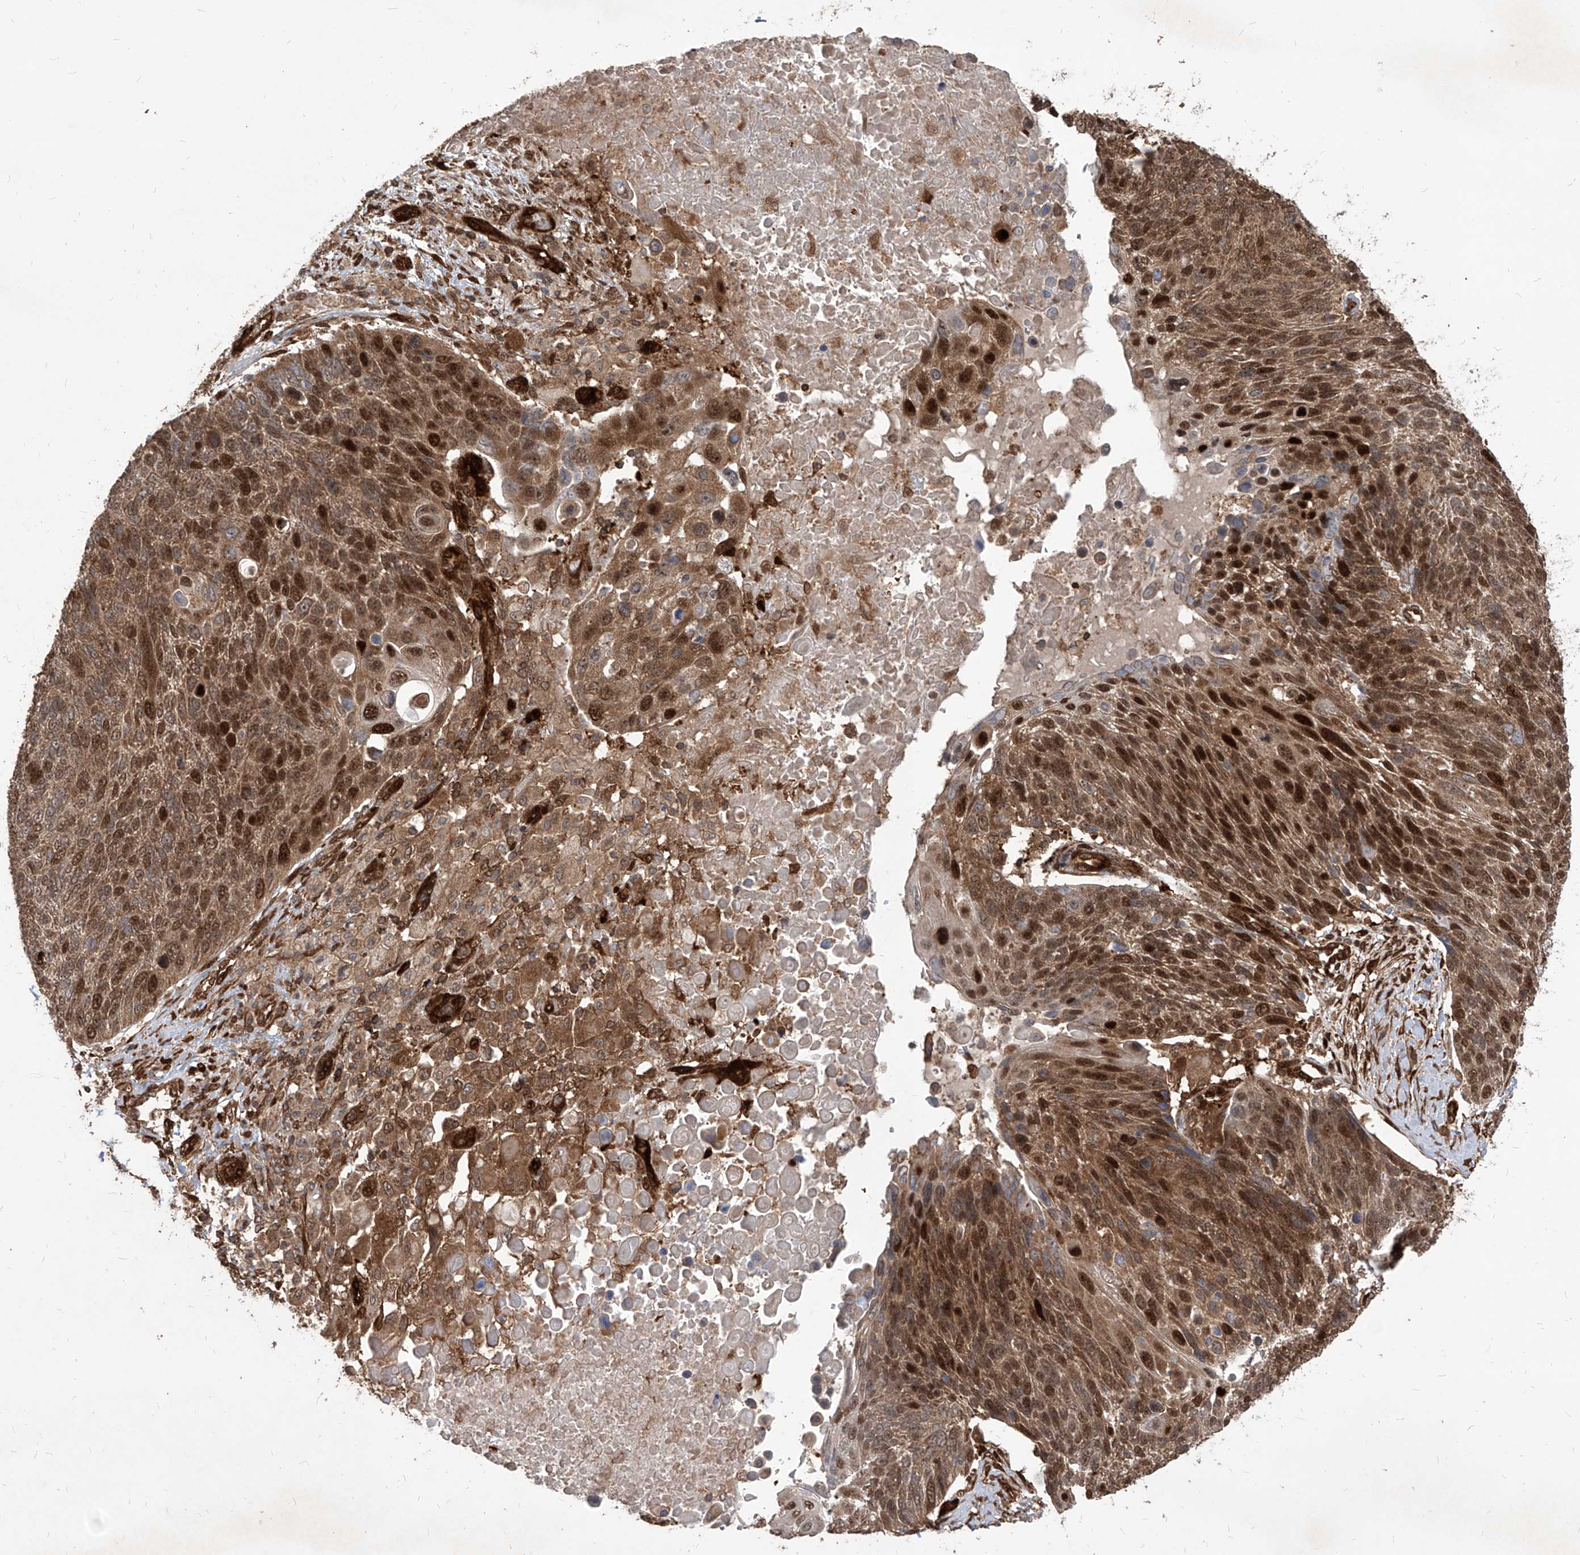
{"staining": {"intensity": "strong", "quantity": ">75%", "location": "cytoplasmic/membranous,nuclear"}, "tissue": "lung cancer", "cell_type": "Tumor cells", "image_type": "cancer", "snomed": [{"axis": "morphology", "description": "Squamous cell carcinoma, NOS"}, {"axis": "topography", "description": "Lung"}], "caption": "Protein analysis of lung cancer (squamous cell carcinoma) tissue demonstrates strong cytoplasmic/membranous and nuclear staining in about >75% of tumor cells. (Stains: DAB (3,3'-diaminobenzidine) in brown, nuclei in blue, Microscopy: brightfield microscopy at high magnification).", "gene": "MAGED2", "patient": {"sex": "male", "age": 66}}